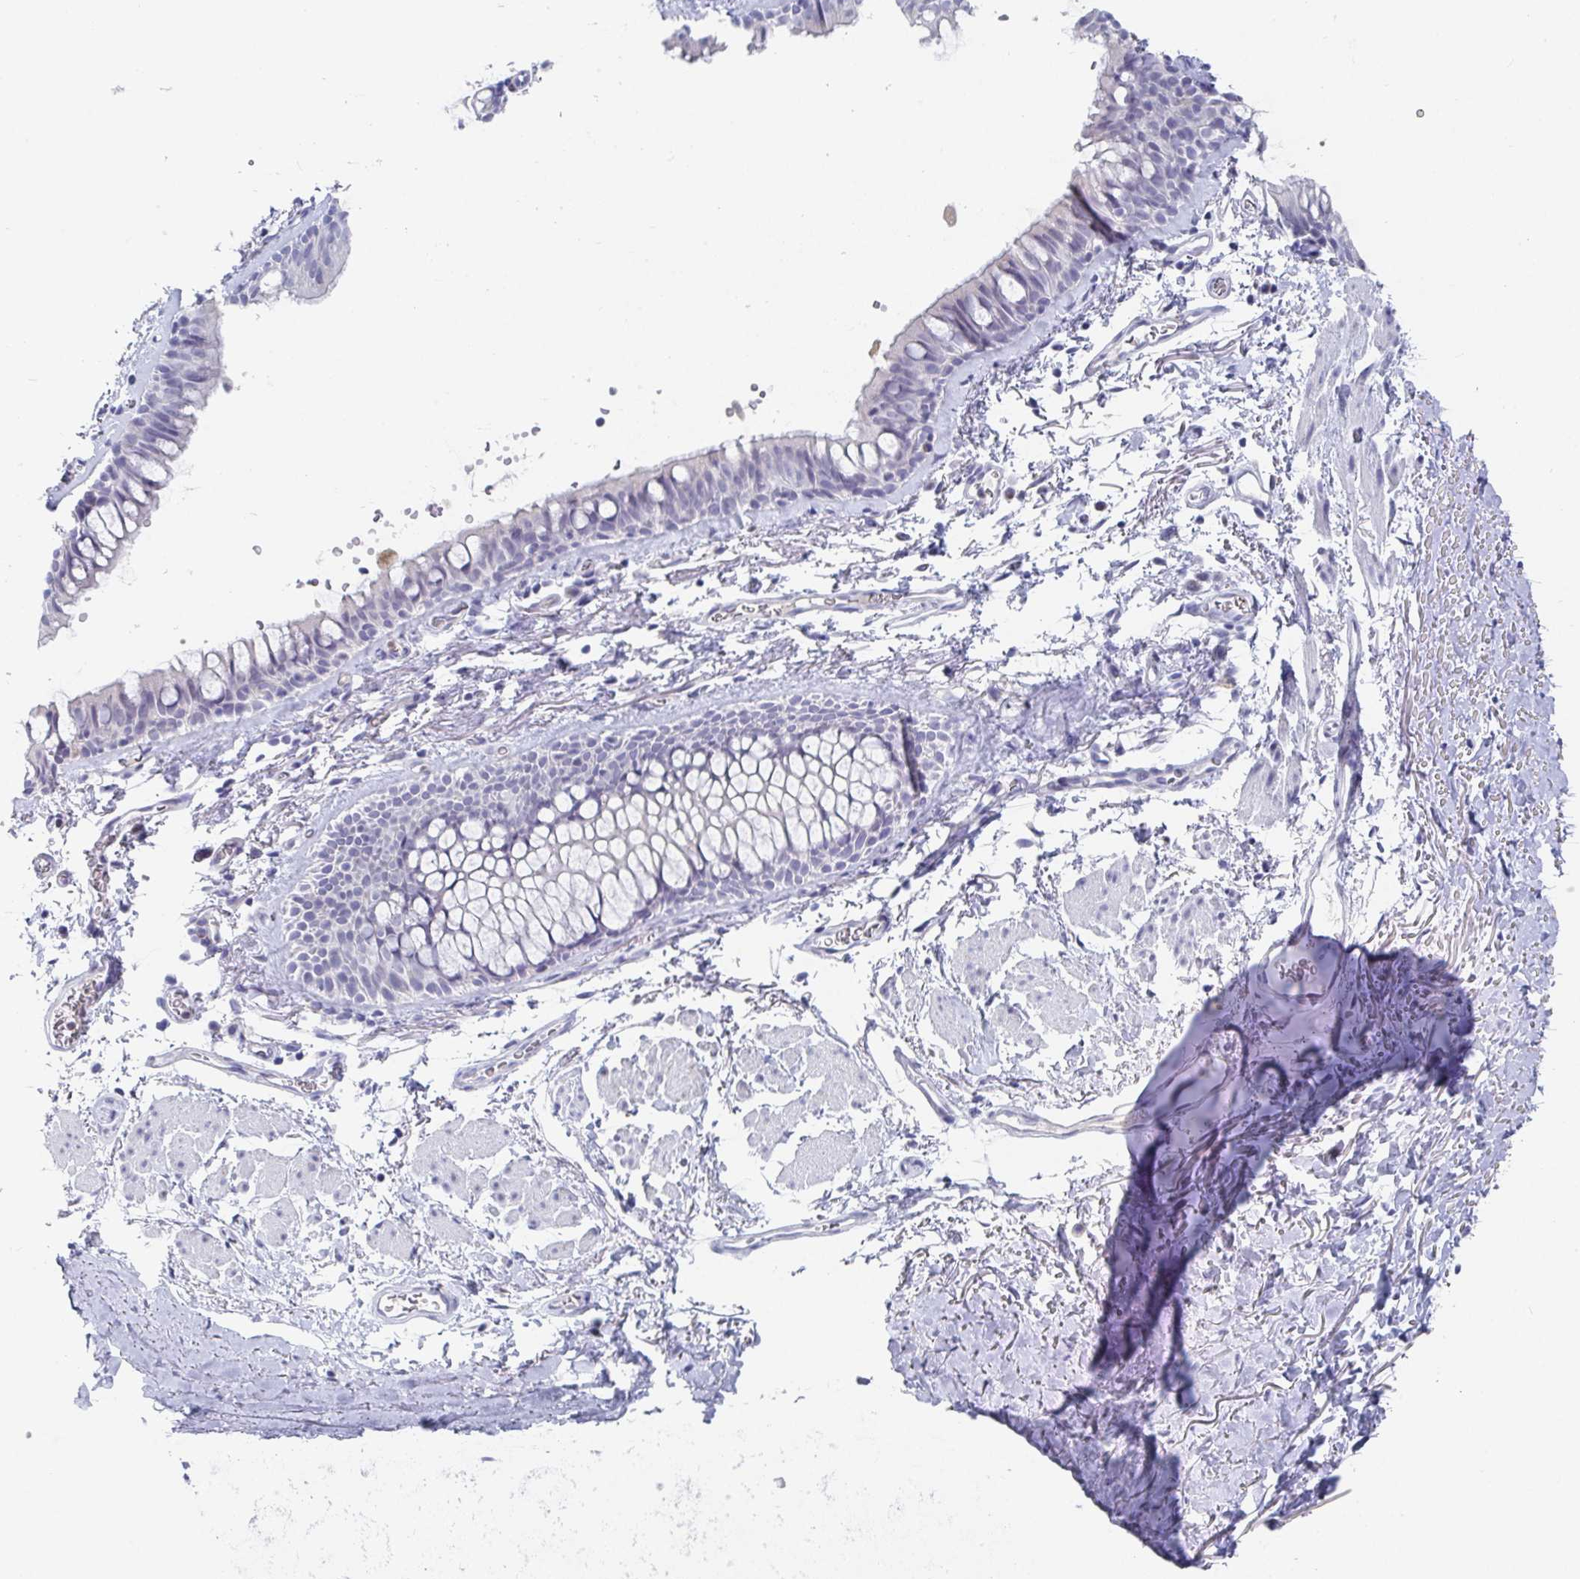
{"staining": {"intensity": "negative", "quantity": "none", "location": "none"}, "tissue": "bronchus", "cell_type": "Respiratory epithelial cells", "image_type": "normal", "snomed": [{"axis": "morphology", "description": "Normal tissue, NOS"}, {"axis": "topography", "description": "Cartilage tissue"}, {"axis": "topography", "description": "Bronchus"}], "caption": "The image displays no significant staining in respiratory epithelial cells of bronchus. (DAB (3,3'-diaminobenzidine) immunohistochemistry (IHC), high magnification).", "gene": "TAS2R39", "patient": {"sex": "female", "age": 79}}